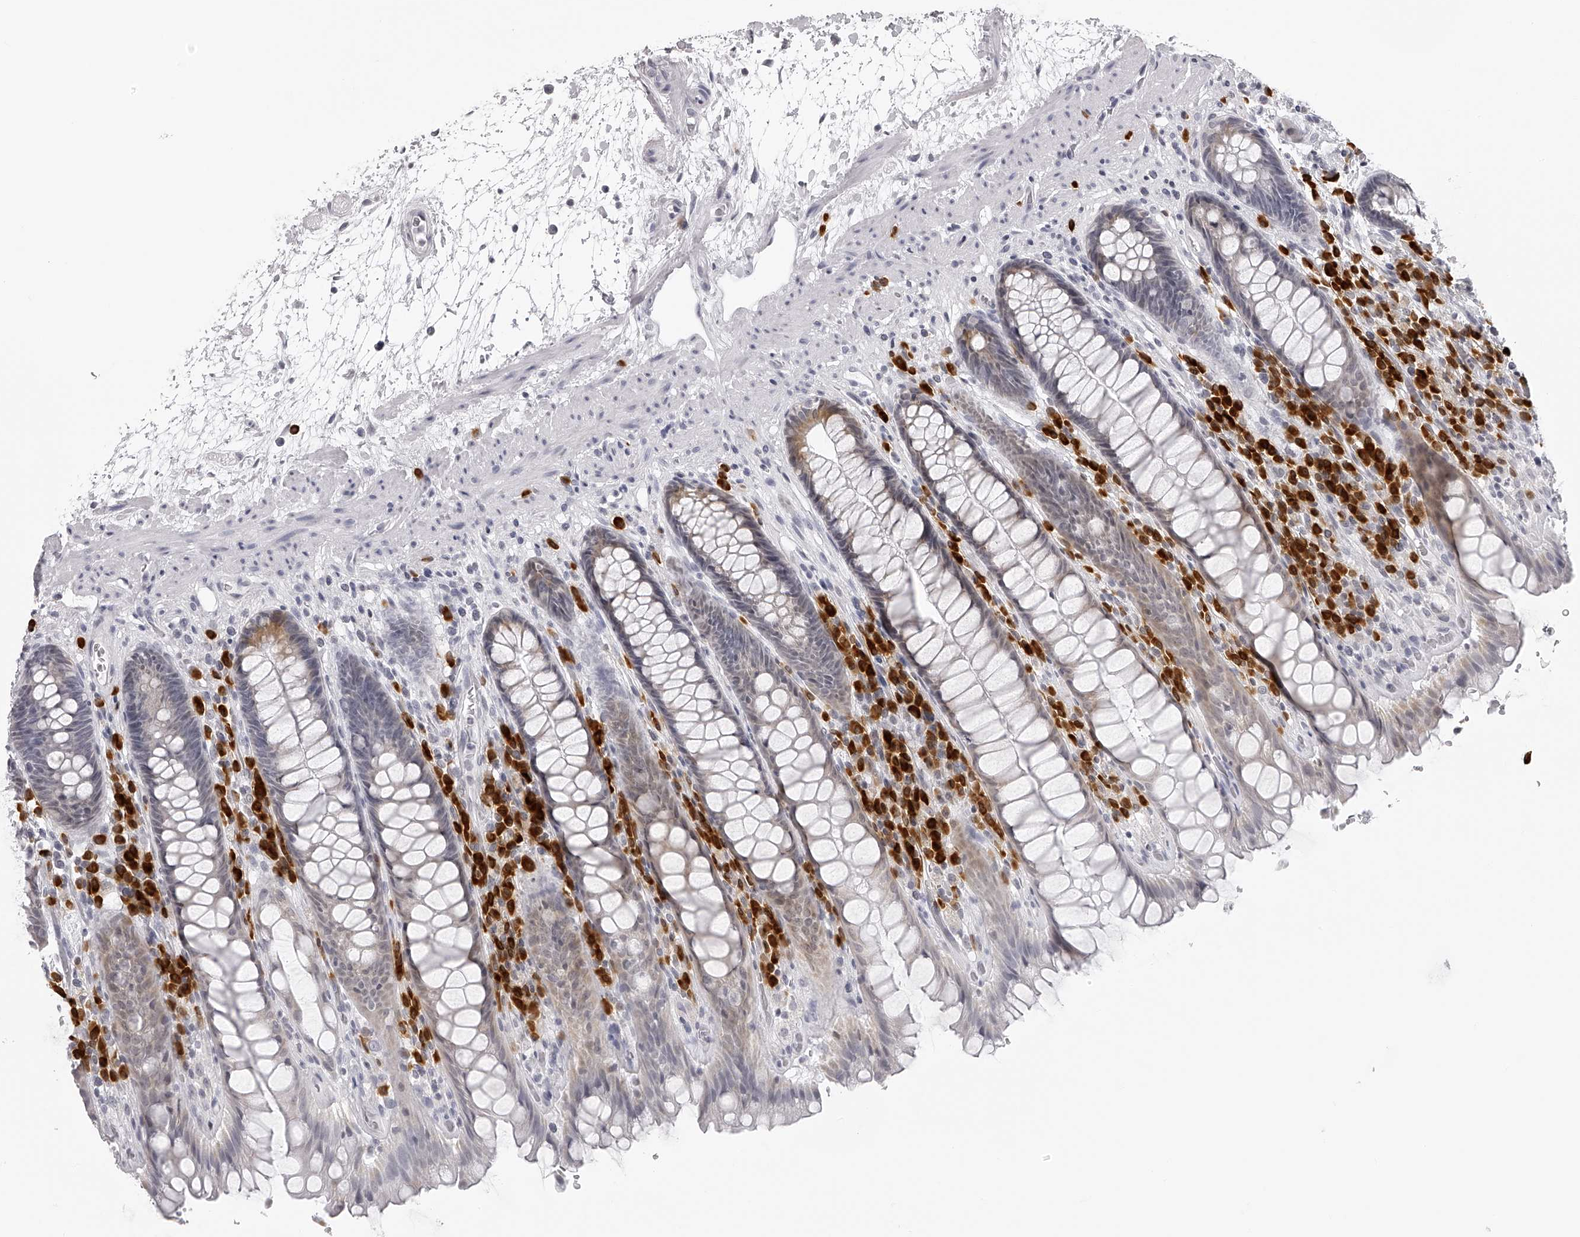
{"staining": {"intensity": "weak", "quantity": "25%-75%", "location": "cytoplasmic/membranous"}, "tissue": "rectum", "cell_type": "Glandular cells", "image_type": "normal", "snomed": [{"axis": "morphology", "description": "Normal tissue, NOS"}, {"axis": "topography", "description": "Rectum"}], "caption": "A low amount of weak cytoplasmic/membranous expression is appreciated in approximately 25%-75% of glandular cells in normal rectum.", "gene": "SEC11C", "patient": {"sex": "male", "age": 64}}